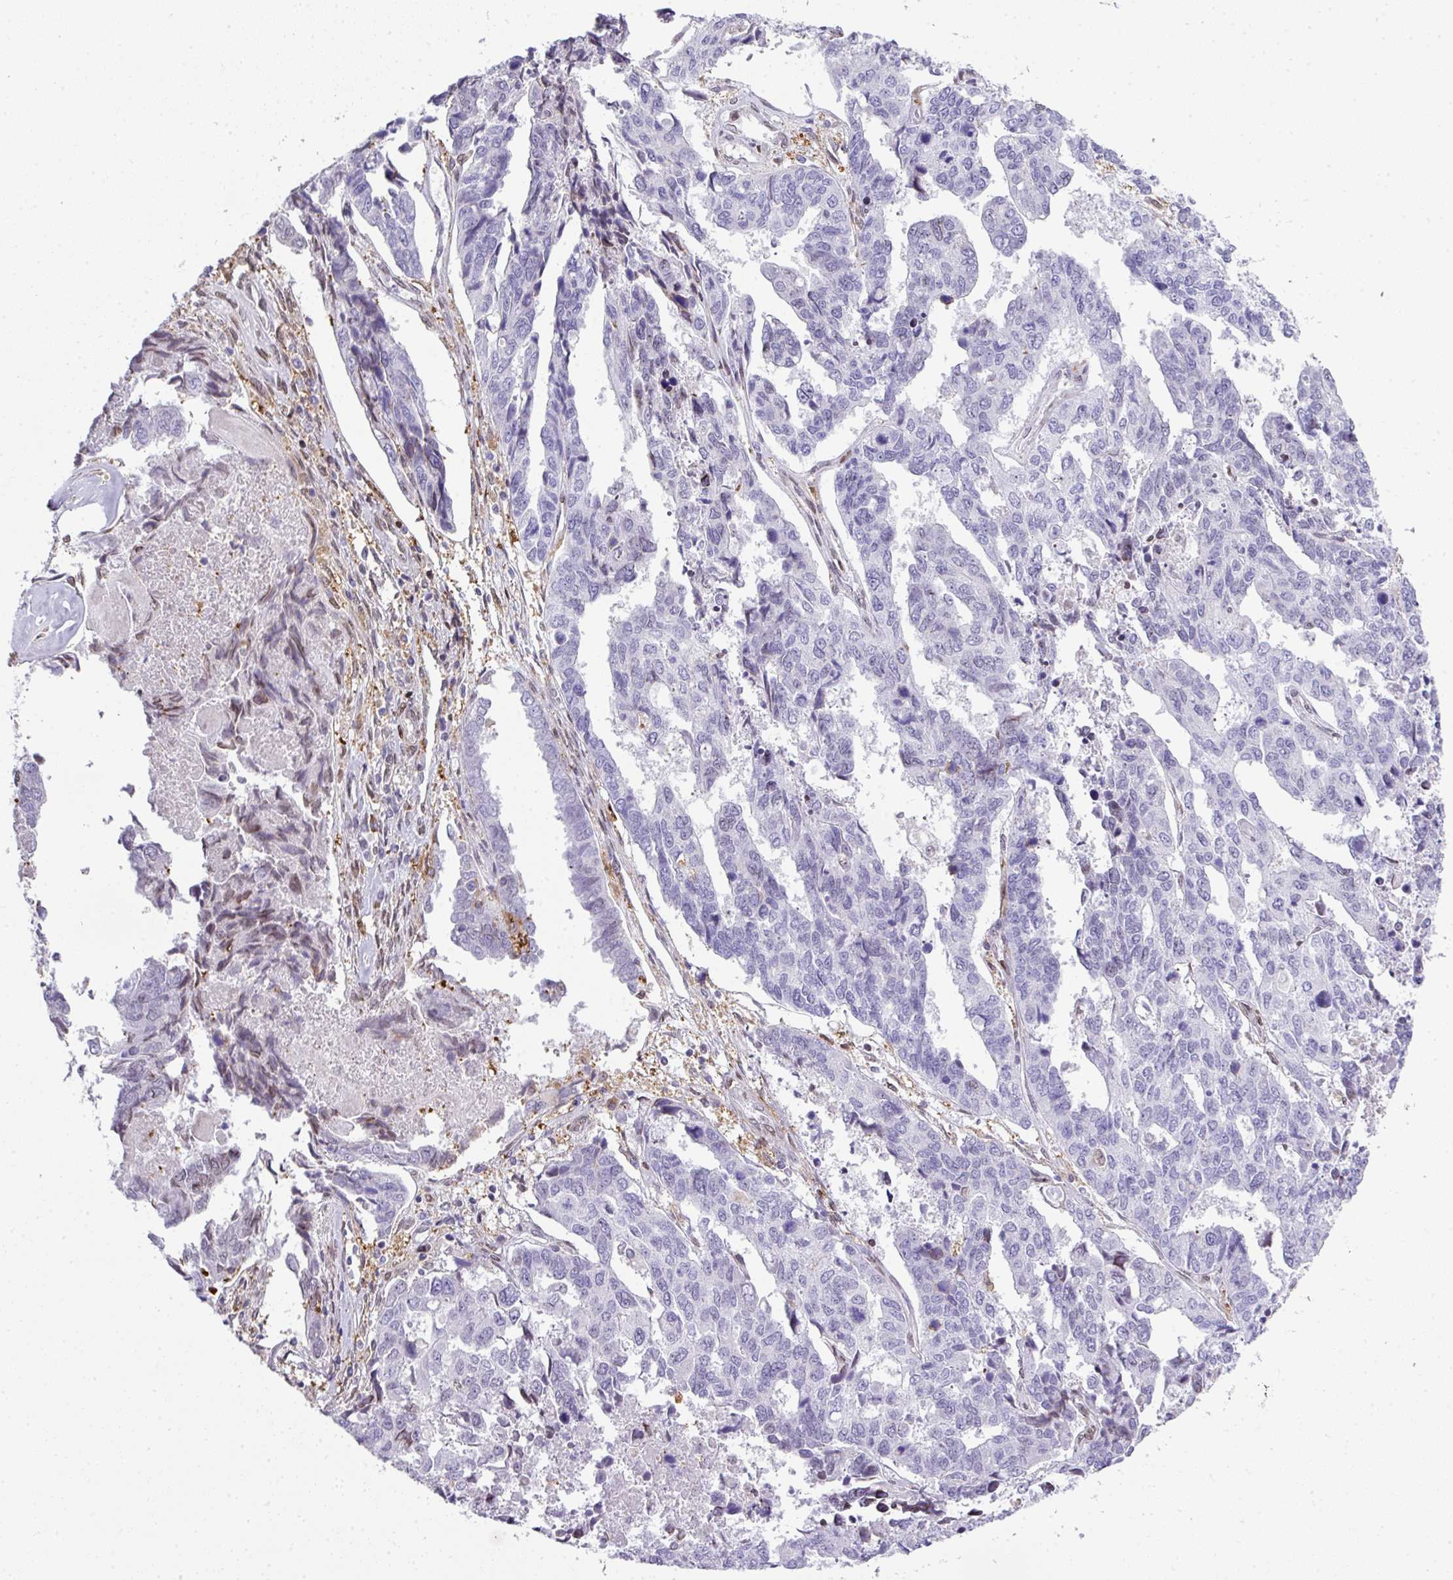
{"staining": {"intensity": "negative", "quantity": "none", "location": "none"}, "tissue": "endometrial cancer", "cell_type": "Tumor cells", "image_type": "cancer", "snomed": [{"axis": "morphology", "description": "Adenocarcinoma, NOS"}, {"axis": "topography", "description": "Endometrium"}], "caption": "Immunohistochemical staining of endometrial cancer exhibits no significant staining in tumor cells. (DAB (3,3'-diaminobenzidine) immunohistochemistry (IHC) visualized using brightfield microscopy, high magnification).", "gene": "PLK1", "patient": {"sex": "female", "age": 73}}